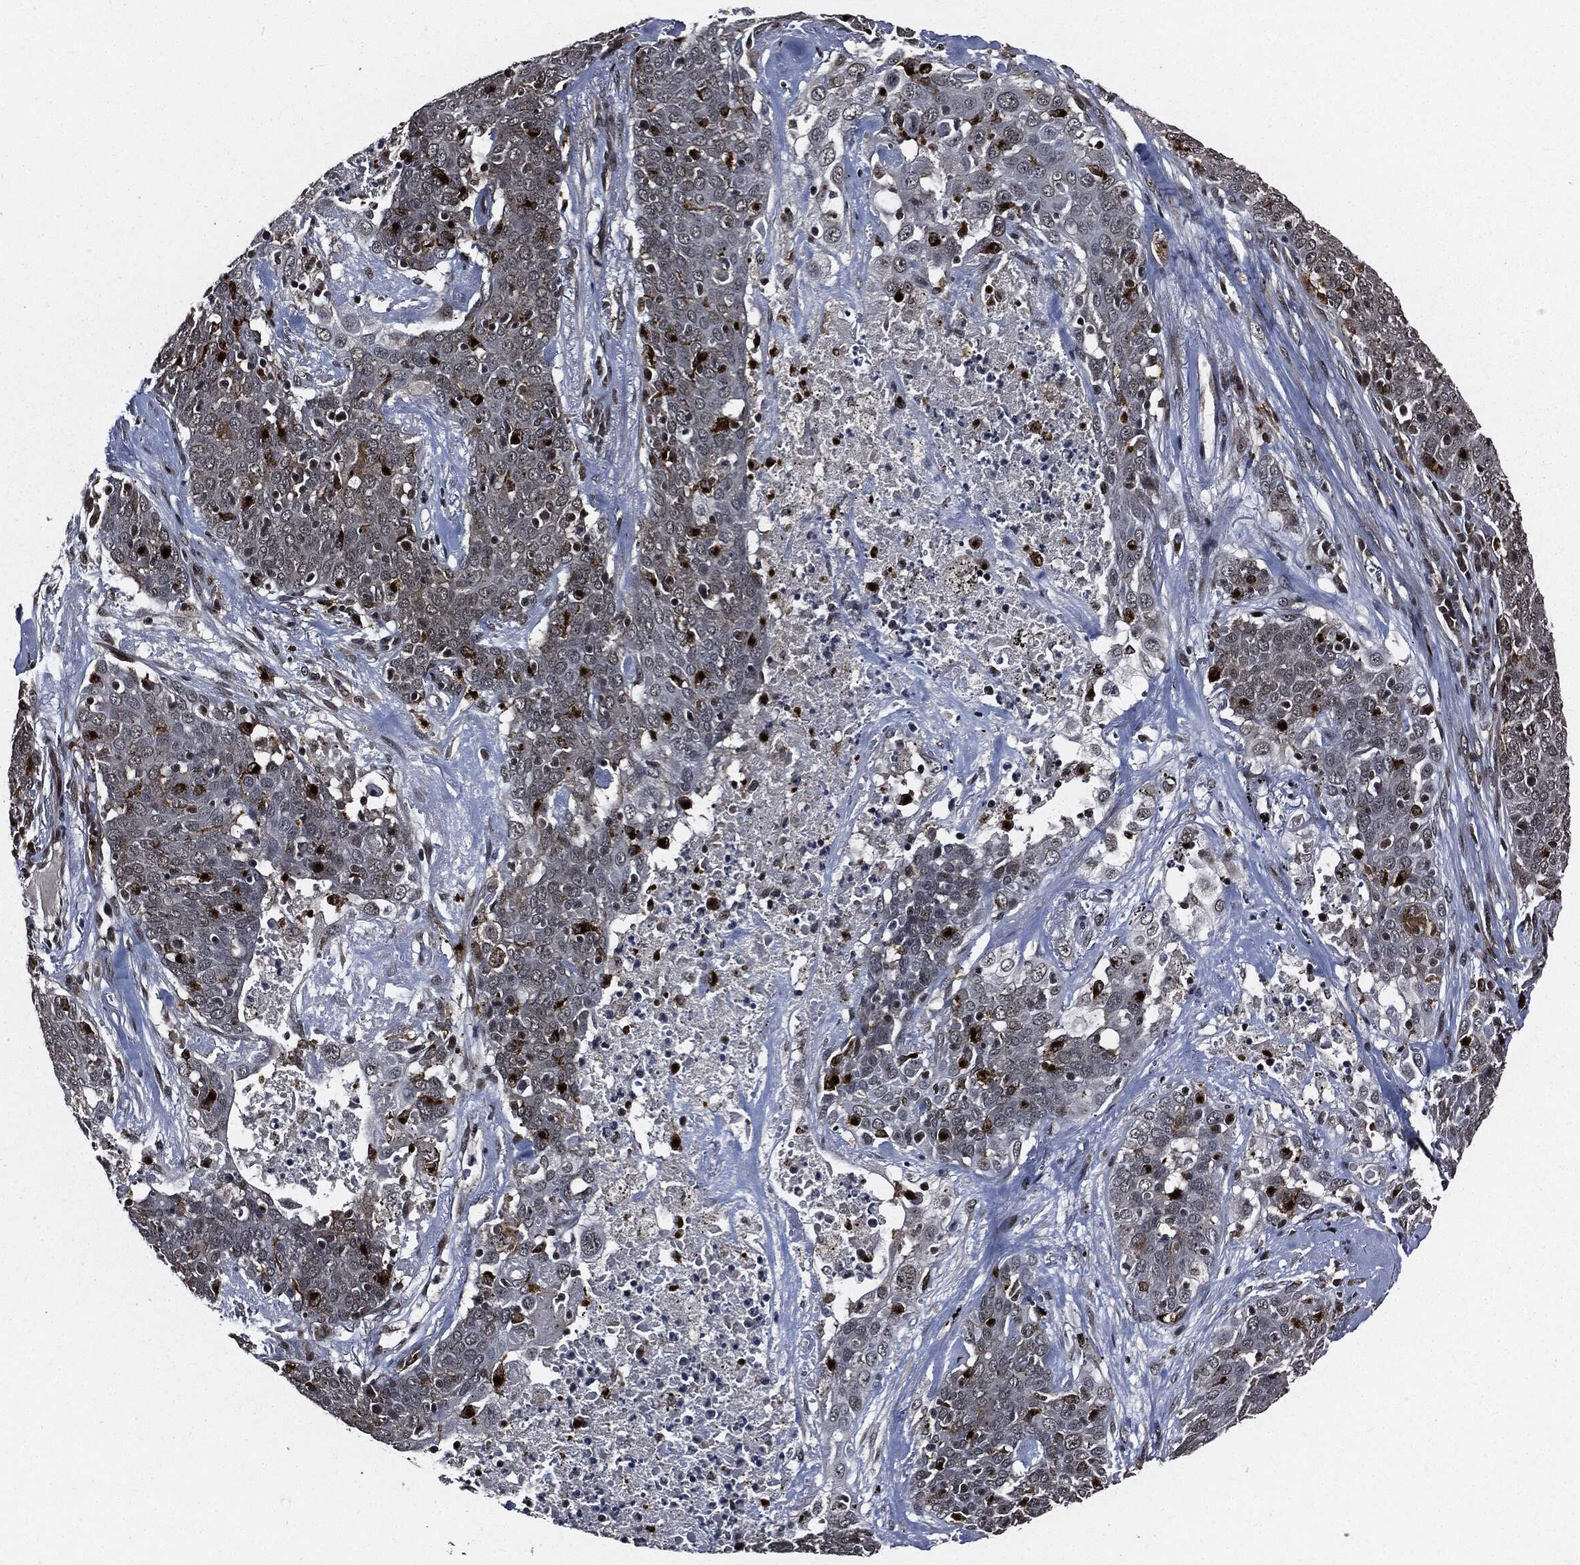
{"staining": {"intensity": "negative", "quantity": "none", "location": "none"}, "tissue": "lung cancer", "cell_type": "Tumor cells", "image_type": "cancer", "snomed": [{"axis": "morphology", "description": "Squamous cell carcinoma, NOS"}, {"axis": "topography", "description": "Lung"}], "caption": "A high-resolution micrograph shows IHC staining of squamous cell carcinoma (lung), which shows no significant positivity in tumor cells.", "gene": "SUGT1", "patient": {"sex": "male", "age": 82}}